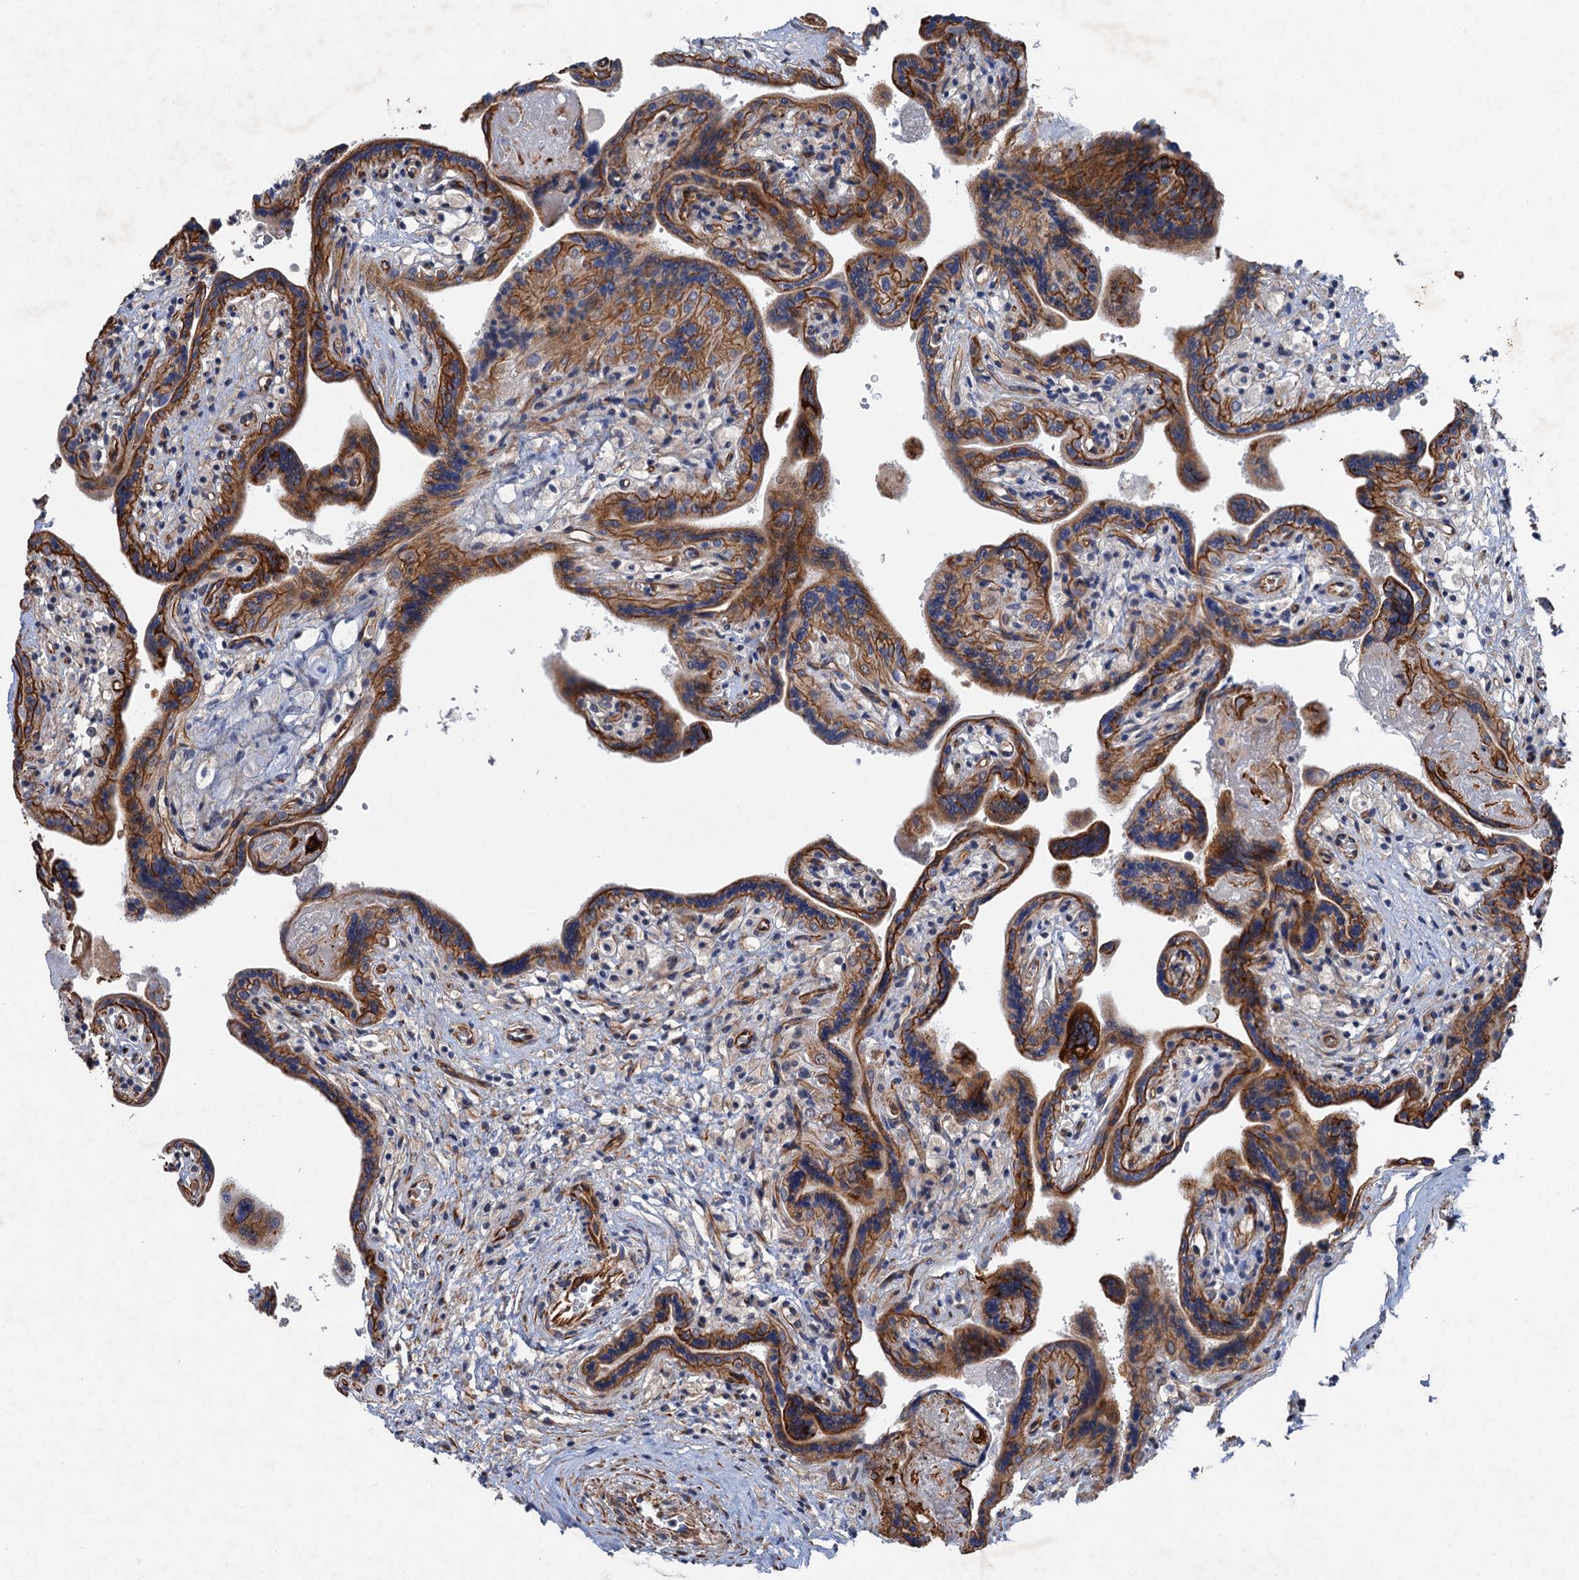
{"staining": {"intensity": "moderate", "quantity": ">75%", "location": "cytoplasmic/membranous"}, "tissue": "placenta", "cell_type": "Trophoblastic cells", "image_type": "normal", "snomed": [{"axis": "morphology", "description": "Normal tissue, NOS"}, {"axis": "topography", "description": "Placenta"}], "caption": "Trophoblastic cells show medium levels of moderate cytoplasmic/membranous staining in about >75% of cells in unremarkable placenta. The staining was performed using DAB, with brown indicating positive protein expression. Nuclei are stained blue with hematoxylin.", "gene": "TTC31", "patient": {"sex": "female", "age": 37}}